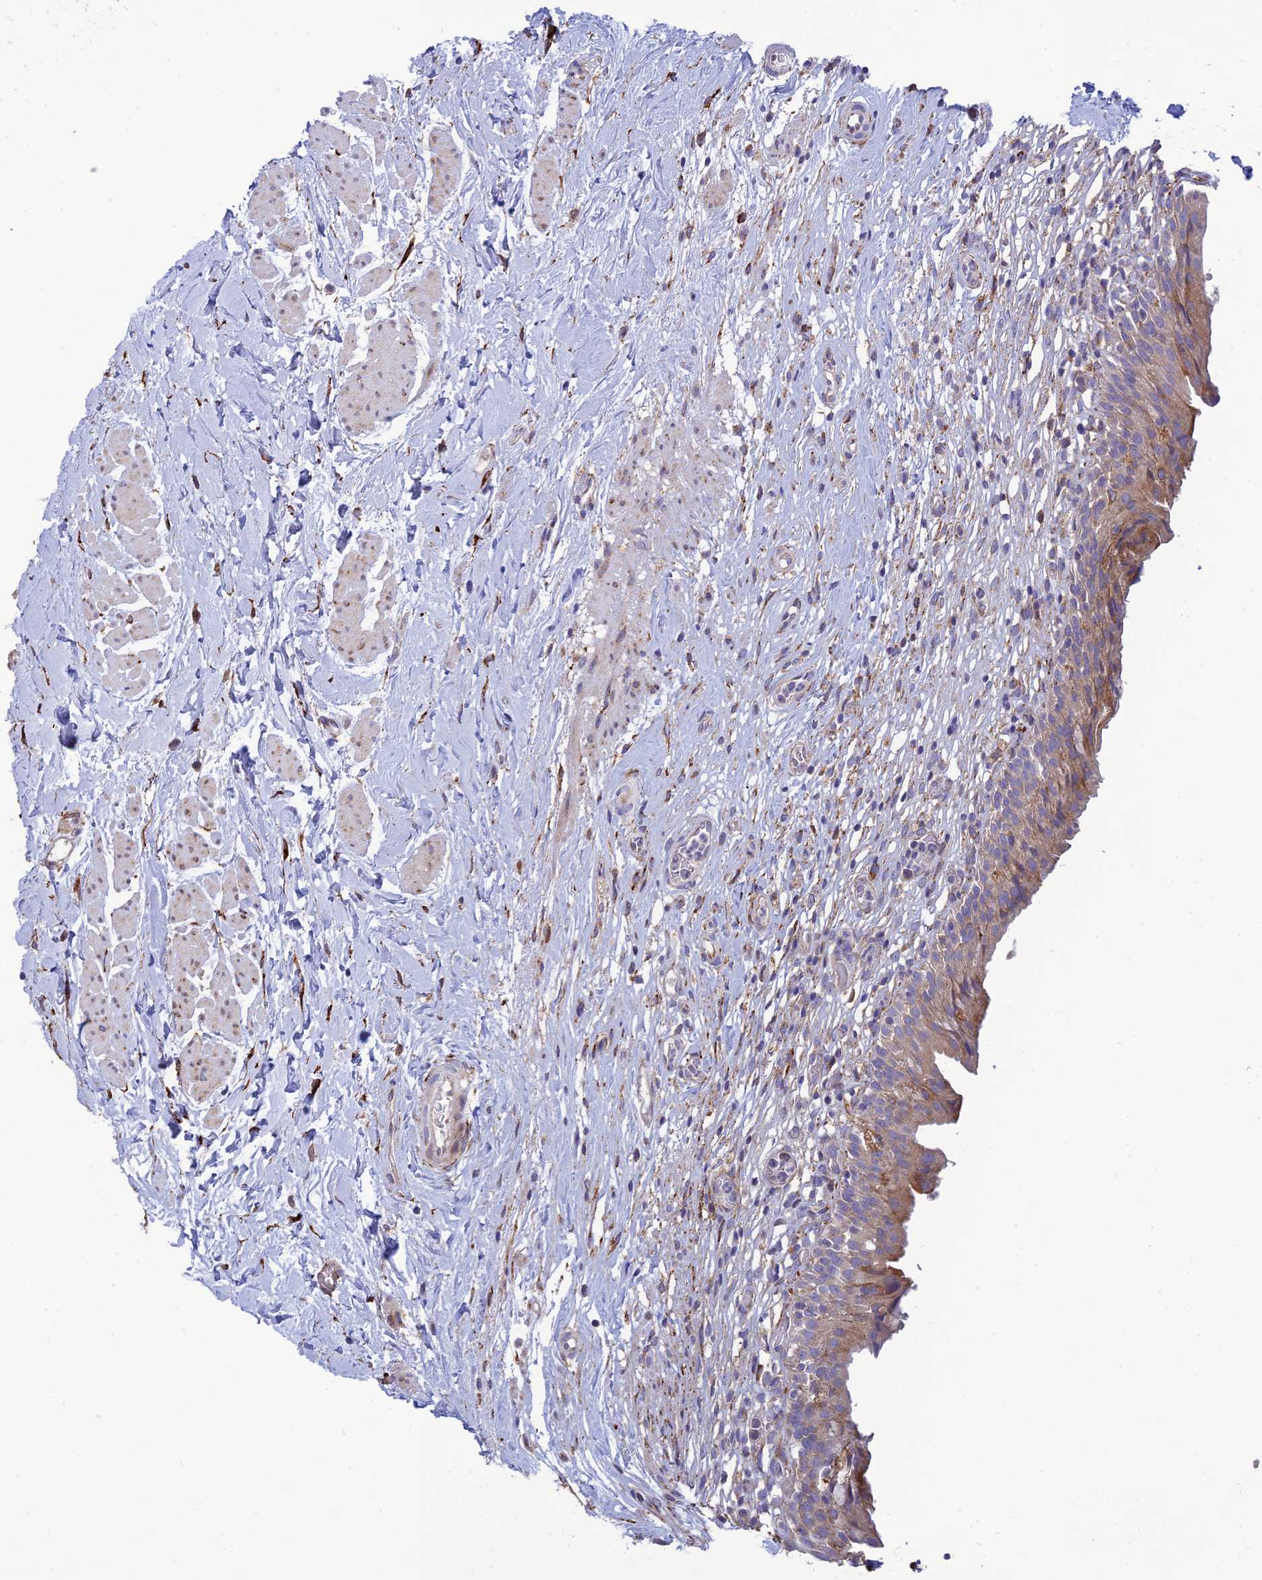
{"staining": {"intensity": "weak", "quantity": "<25%", "location": "cytoplasmic/membranous"}, "tissue": "urinary bladder", "cell_type": "Urothelial cells", "image_type": "normal", "snomed": [{"axis": "morphology", "description": "Normal tissue, NOS"}, {"axis": "morphology", "description": "Inflammation, NOS"}, {"axis": "topography", "description": "Urinary bladder"}], "caption": "This is an IHC photomicrograph of unremarkable urinary bladder. There is no positivity in urothelial cells.", "gene": "RCN3", "patient": {"sex": "male", "age": 63}}